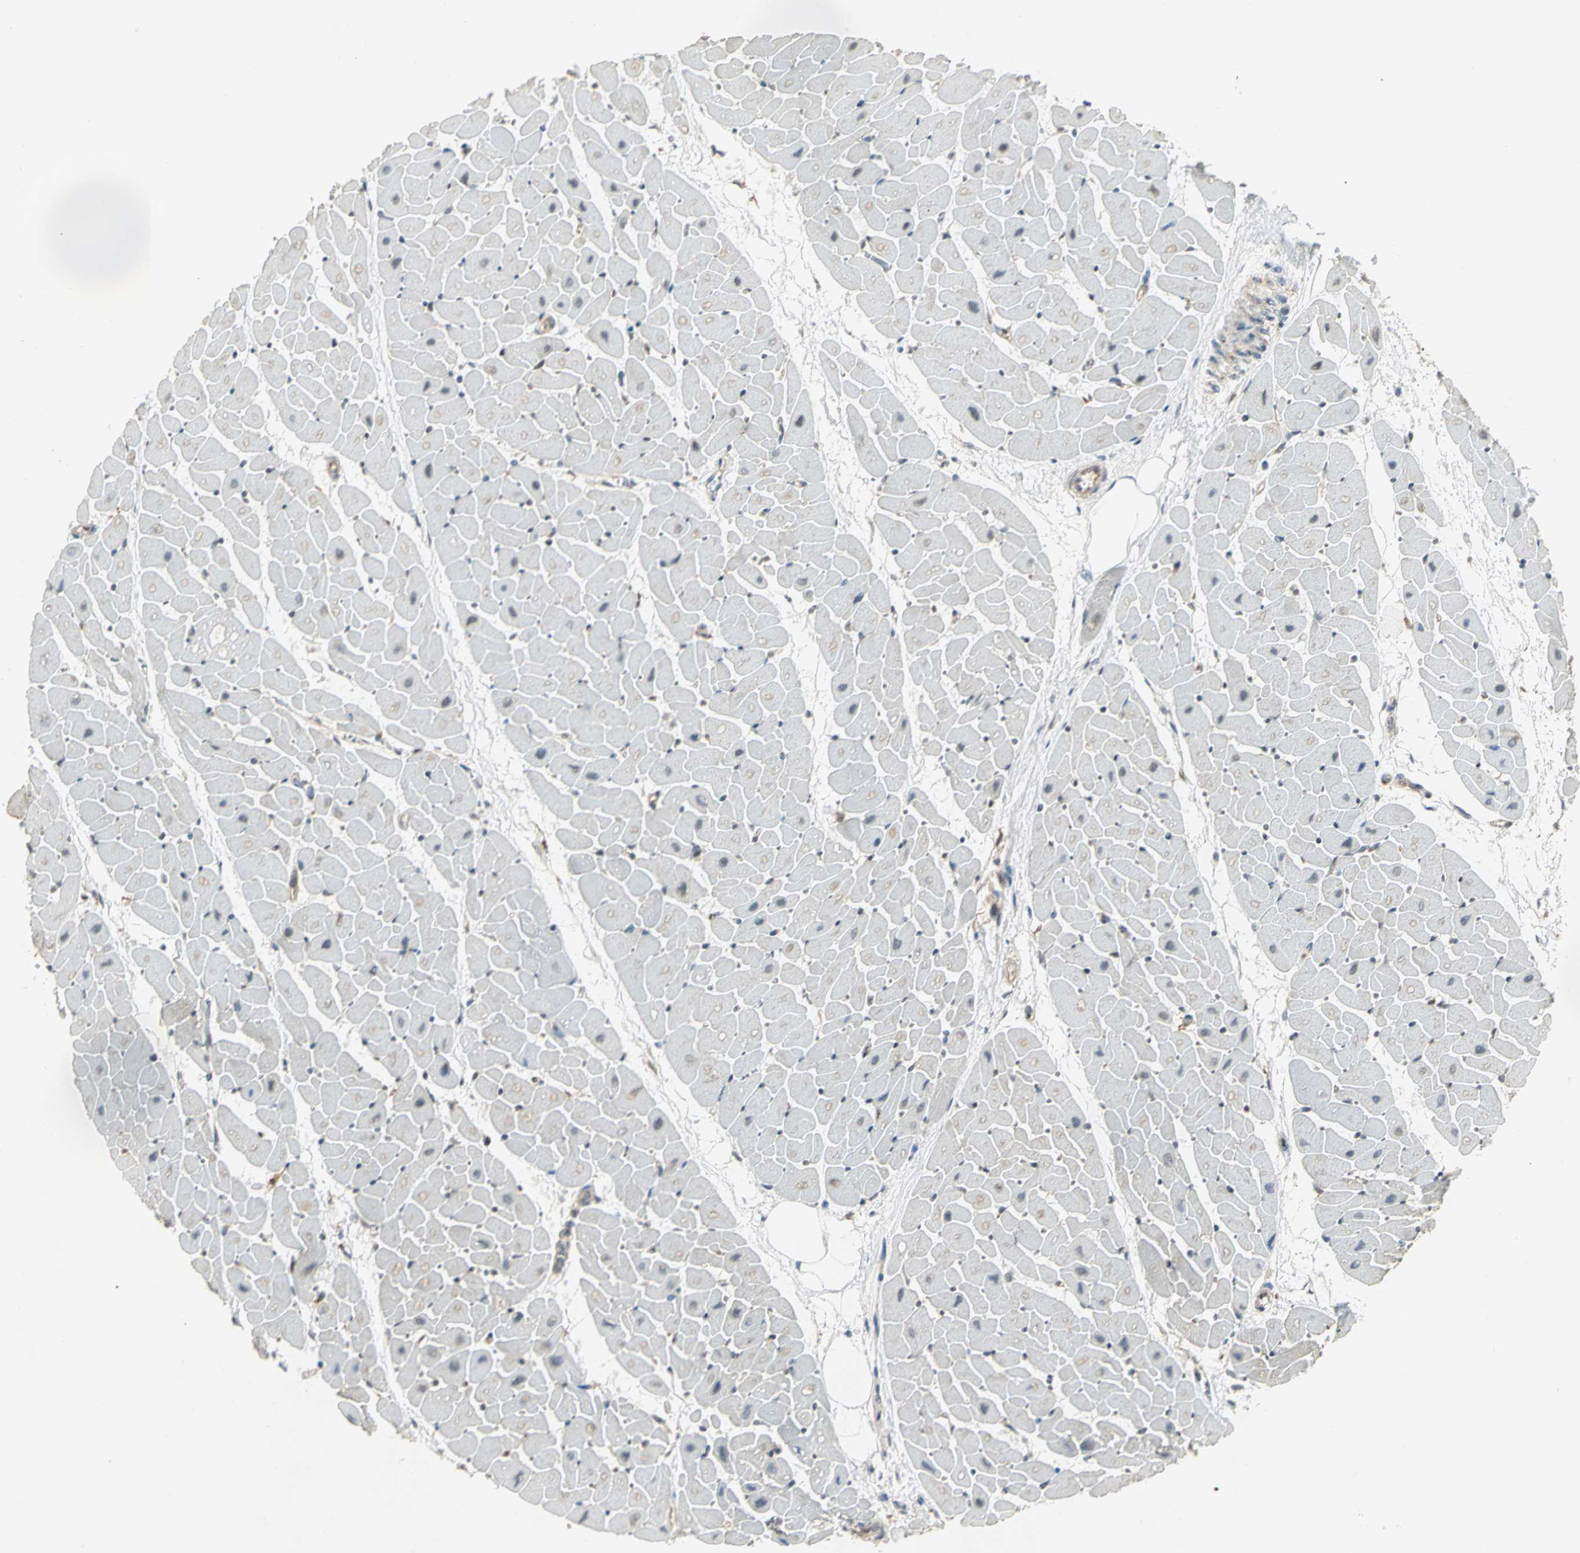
{"staining": {"intensity": "weak", "quantity": "25%-75%", "location": "nuclear"}, "tissue": "heart muscle", "cell_type": "Cardiomyocytes", "image_type": "normal", "snomed": [{"axis": "morphology", "description": "Normal tissue, NOS"}, {"axis": "topography", "description": "Heart"}], "caption": "High-power microscopy captured an immunohistochemistry histopathology image of benign heart muscle, revealing weak nuclear staining in approximately 25%-75% of cardiomyocytes.", "gene": "DDX5", "patient": {"sex": "female", "age": 19}}